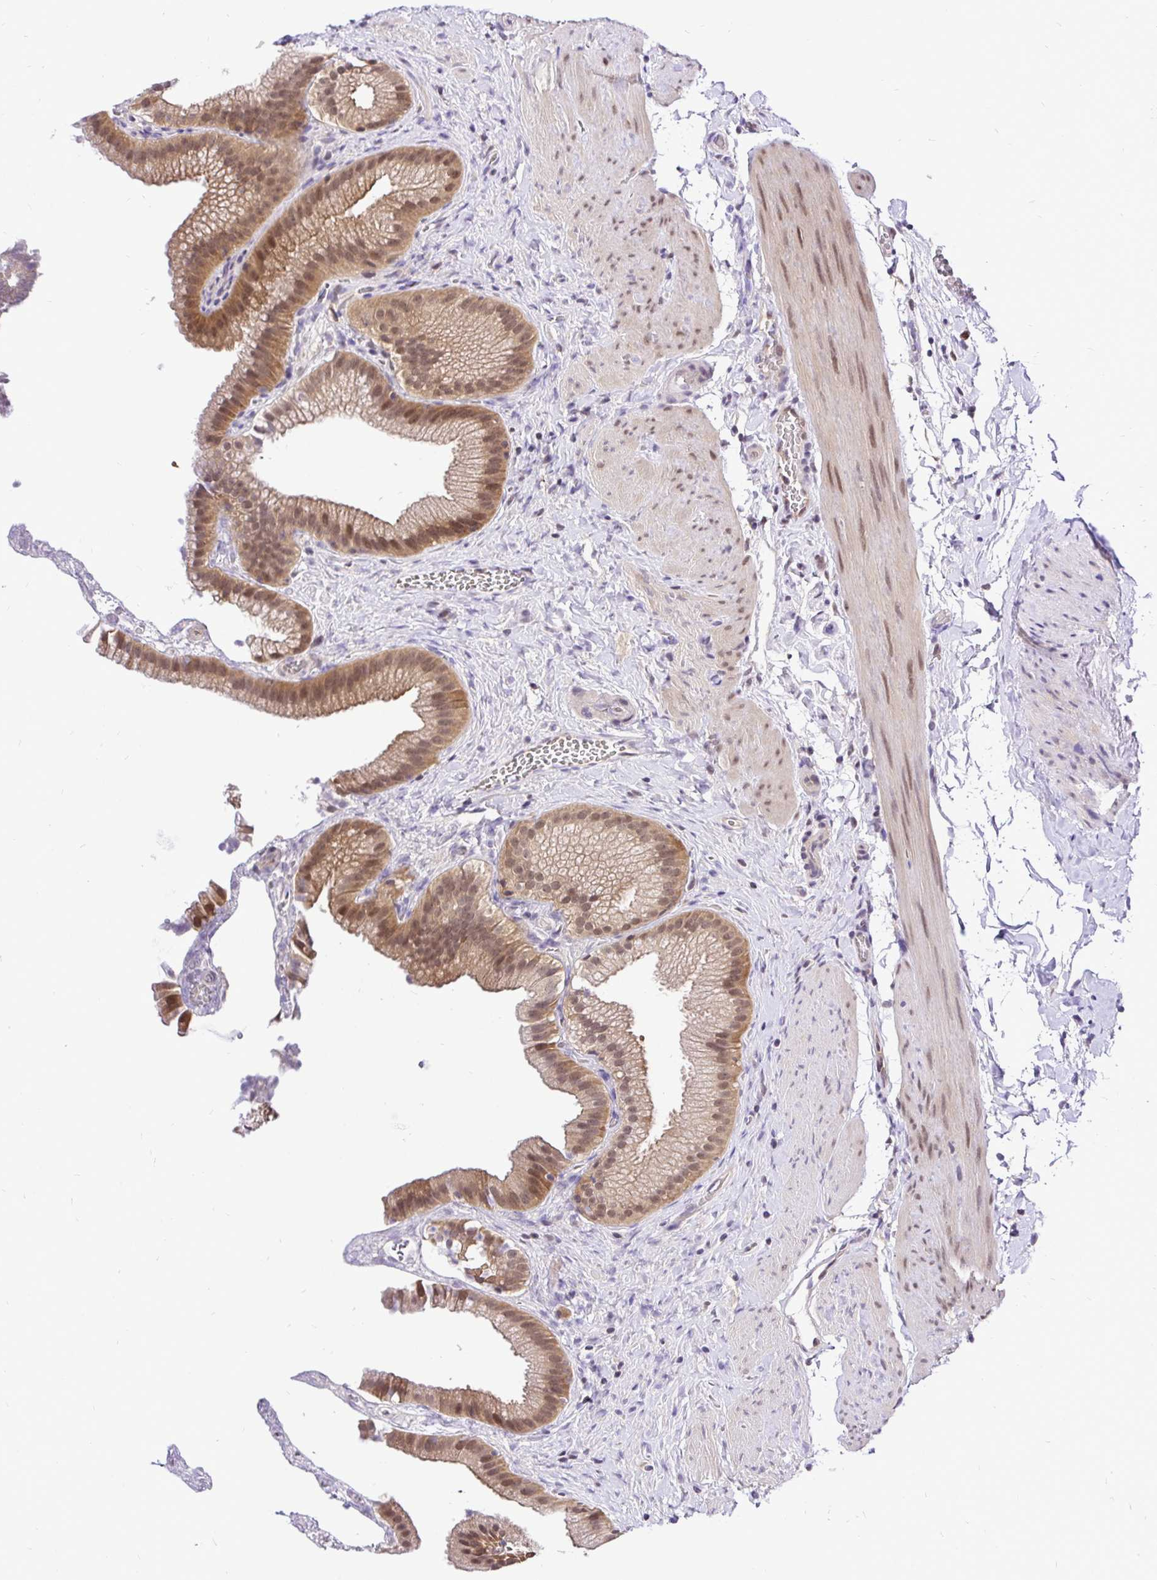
{"staining": {"intensity": "moderate", "quantity": ">75%", "location": "cytoplasmic/membranous,nuclear"}, "tissue": "gallbladder", "cell_type": "Glandular cells", "image_type": "normal", "snomed": [{"axis": "morphology", "description": "Normal tissue, NOS"}, {"axis": "topography", "description": "Gallbladder"}], "caption": "Human gallbladder stained with a brown dye reveals moderate cytoplasmic/membranous,nuclear positive staining in approximately >75% of glandular cells.", "gene": "UBE2M", "patient": {"sex": "female", "age": 63}}